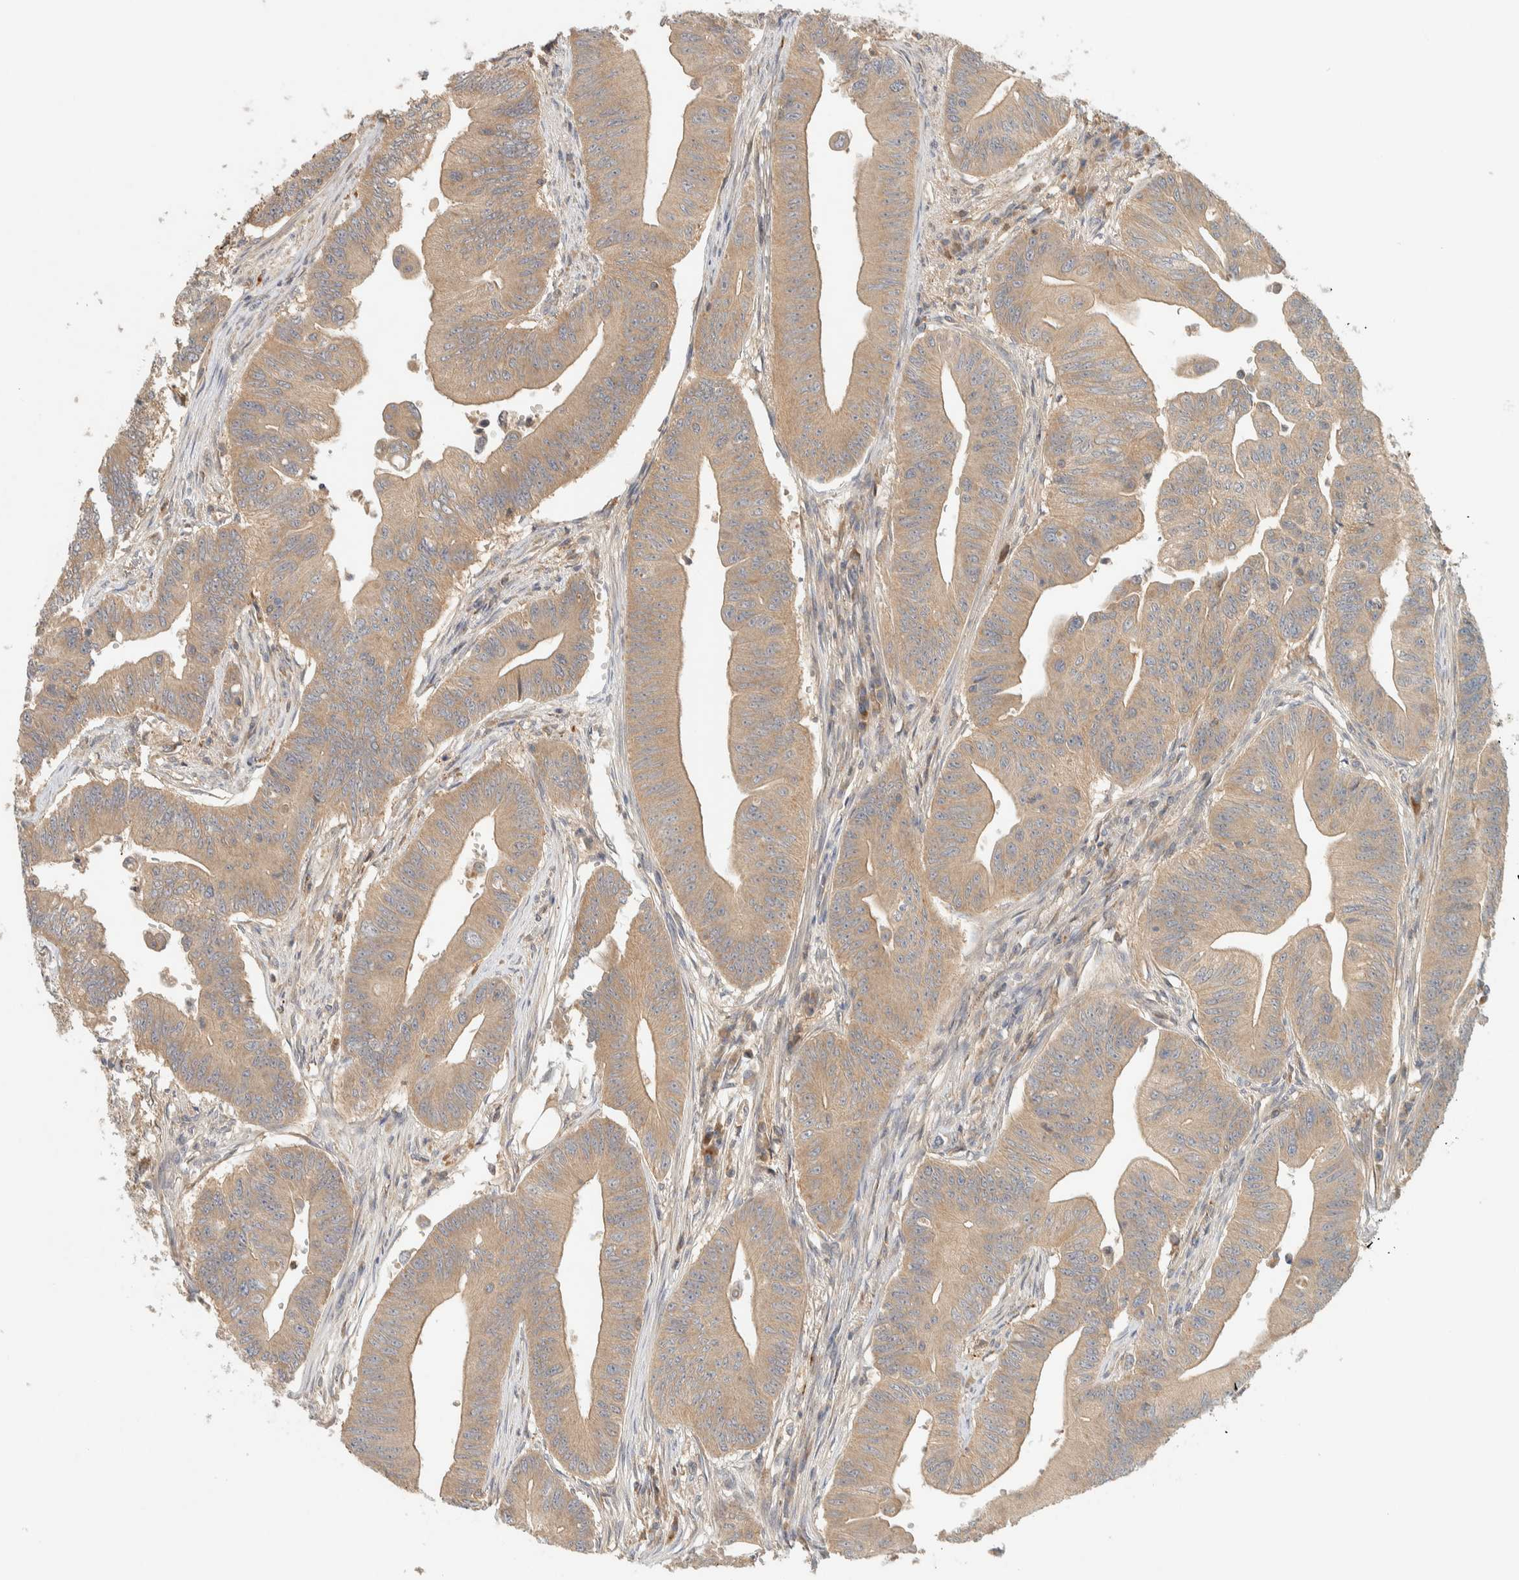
{"staining": {"intensity": "weak", "quantity": ">75%", "location": "cytoplasmic/membranous"}, "tissue": "colorectal cancer", "cell_type": "Tumor cells", "image_type": "cancer", "snomed": [{"axis": "morphology", "description": "Adenoma, NOS"}, {"axis": "morphology", "description": "Adenocarcinoma, NOS"}, {"axis": "topography", "description": "Colon"}], "caption": "A high-resolution photomicrograph shows immunohistochemistry (IHC) staining of colorectal adenocarcinoma, which shows weak cytoplasmic/membranous staining in approximately >75% of tumor cells.", "gene": "FAM167A", "patient": {"sex": "male", "age": 79}}